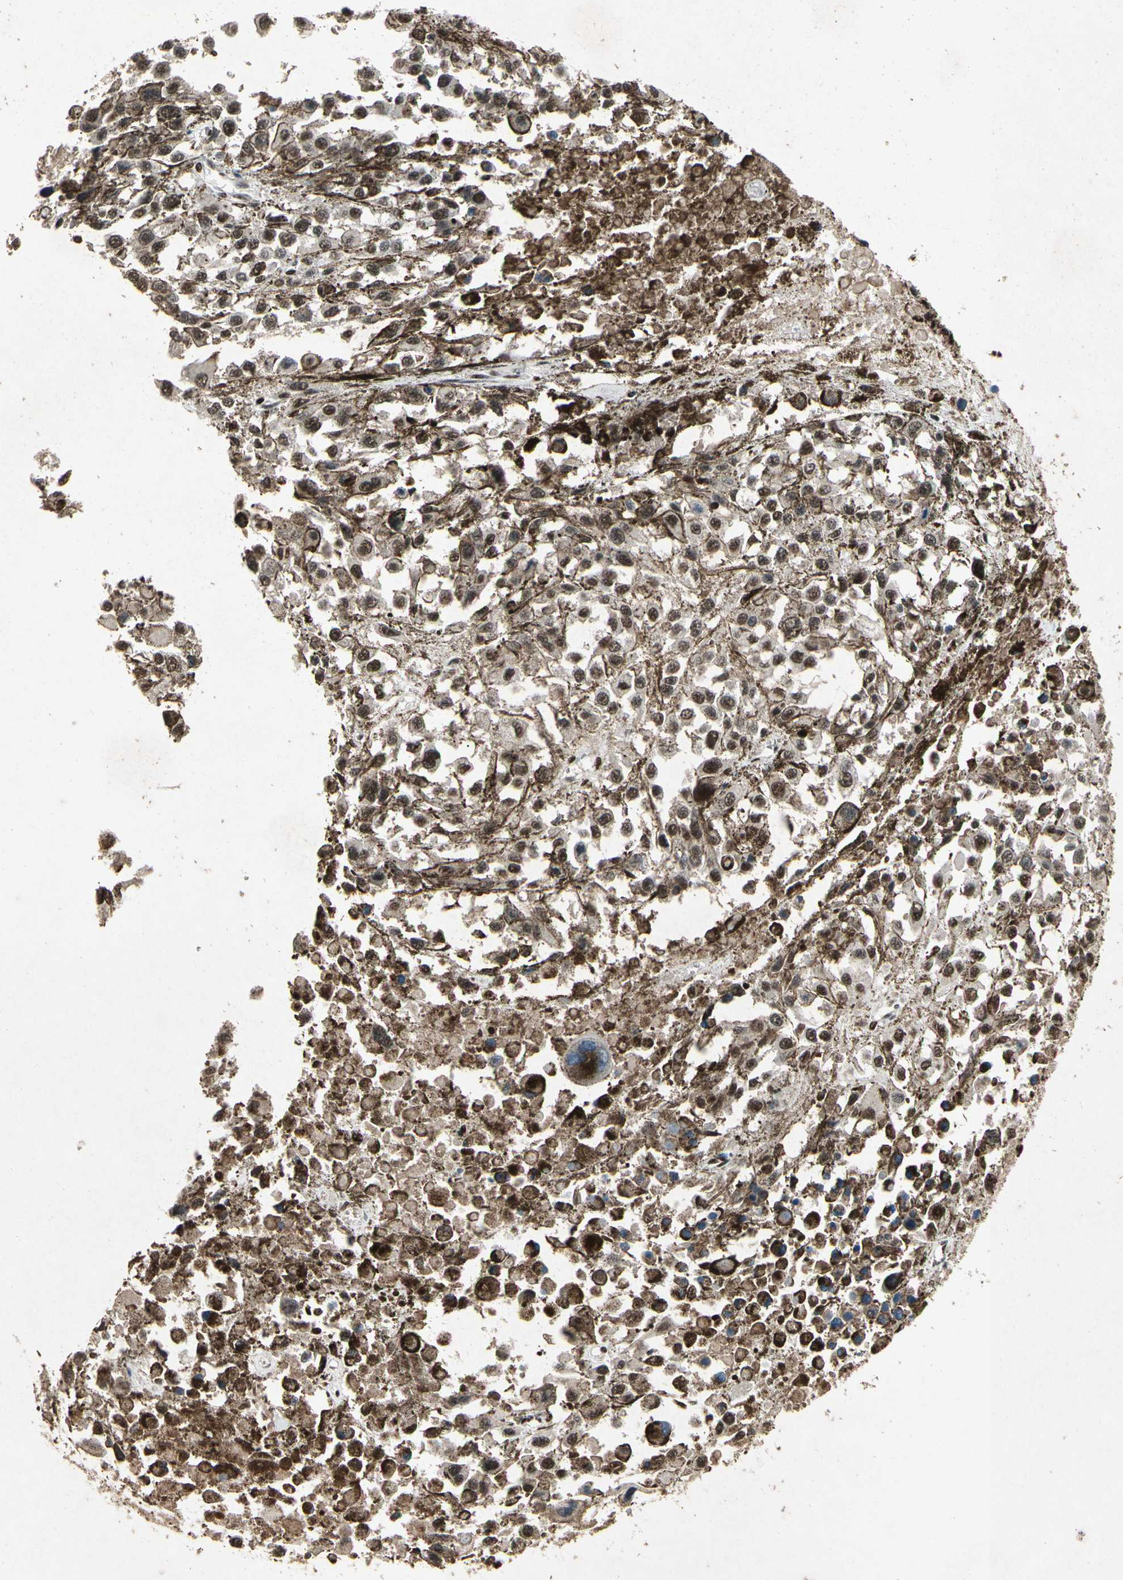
{"staining": {"intensity": "moderate", "quantity": "25%-75%", "location": "nuclear"}, "tissue": "melanoma", "cell_type": "Tumor cells", "image_type": "cancer", "snomed": [{"axis": "morphology", "description": "Malignant melanoma, Metastatic site"}, {"axis": "topography", "description": "Lymph node"}], "caption": "Protein analysis of malignant melanoma (metastatic site) tissue reveals moderate nuclear positivity in about 25%-75% of tumor cells. The protein of interest is shown in brown color, while the nuclei are stained blue.", "gene": "TBX2", "patient": {"sex": "male", "age": 59}}